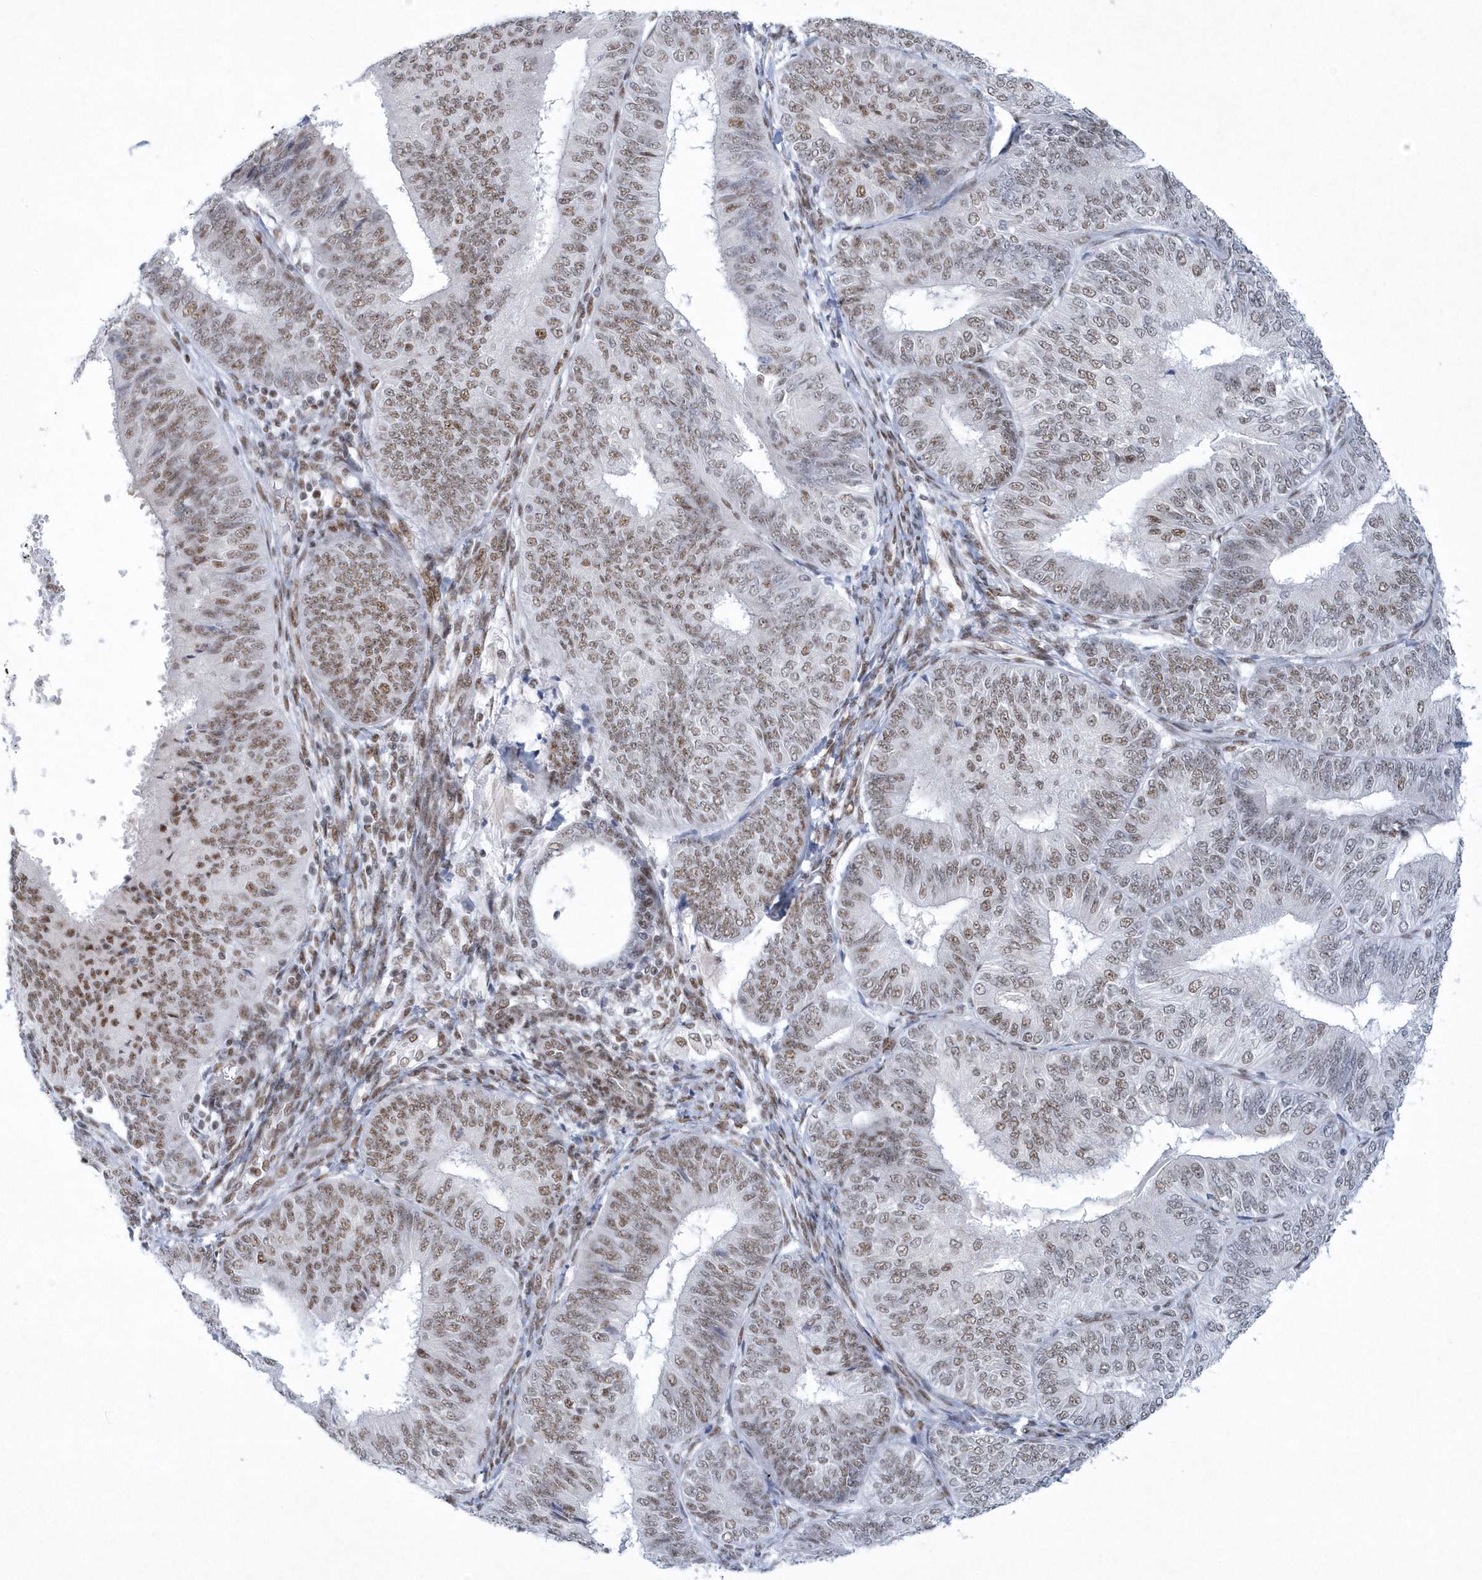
{"staining": {"intensity": "moderate", "quantity": ">75%", "location": "nuclear"}, "tissue": "endometrial cancer", "cell_type": "Tumor cells", "image_type": "cancer", "snomed": [{"axis": "morphology", "description": "Adenocarcinoma, NOS"}, {"axis": "topography", "description": "Endometrium"}], "caption": "Endometrial cancer was stained to show a protein in brown. There is medium levels of moderate nuclear positivity in about >75% of tumor cells.", "gene": "DCLRE1A", "patient": {"sex": "female", "age": 58}}